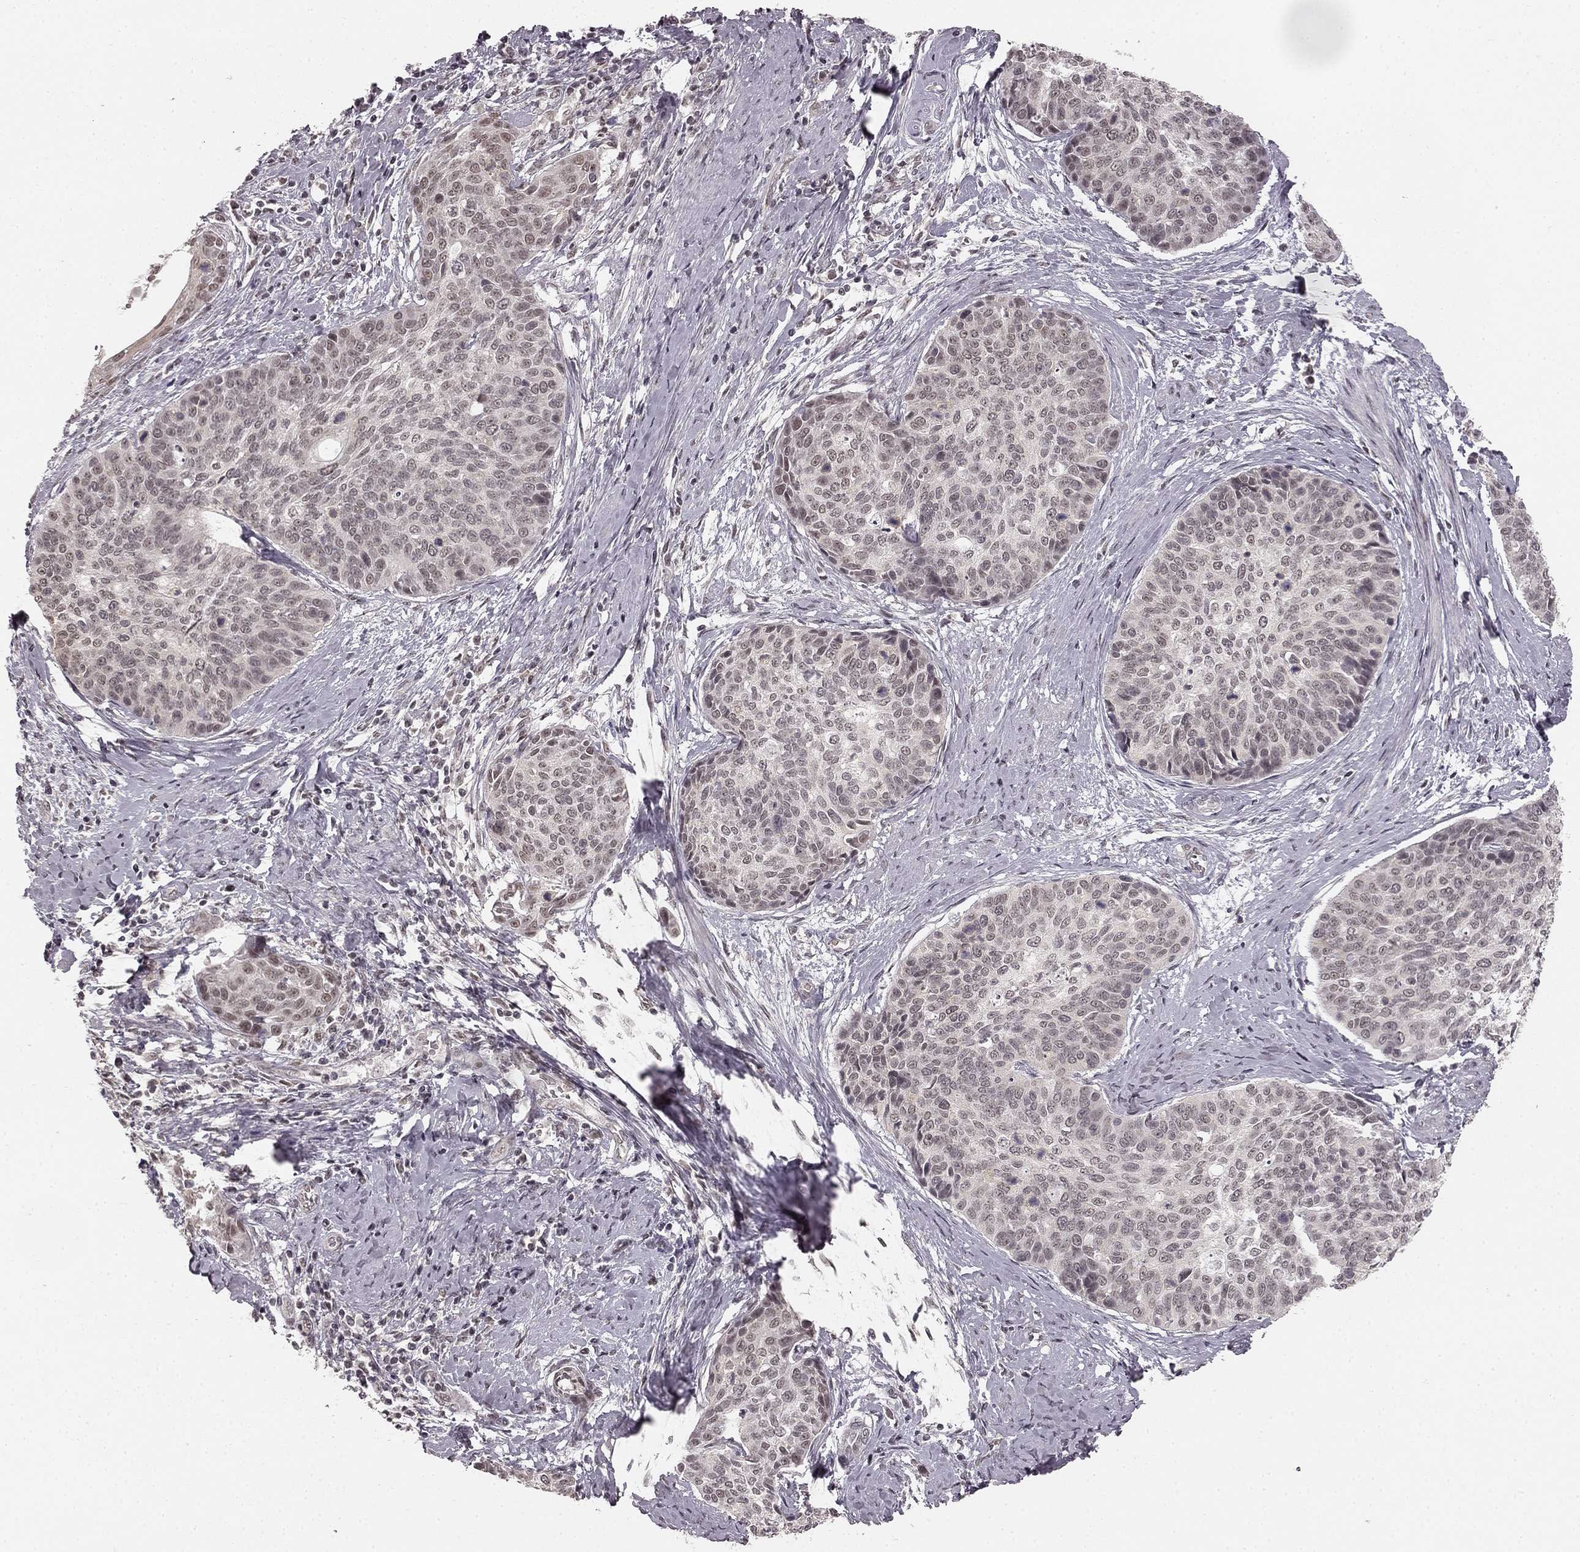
{"staining": {"intensity": "negative", "quantity": "none", "location": "none"}, "tissue": "cervical cancer", "cell_type": "Tumor cells", "image_type": "cancer", "snomed": [{"axis": "morphology", "description": "Squamous cell carcinoma, NOS"}, {"axis": "topography", "description": "Cervix"}], "caption": "The histopathology image demonstrates no staining of tumor cells in cervical cancer (squamous cell carcinoma).", "gene": "HCN4", "patient": {"sex": "female", "age": 69}}